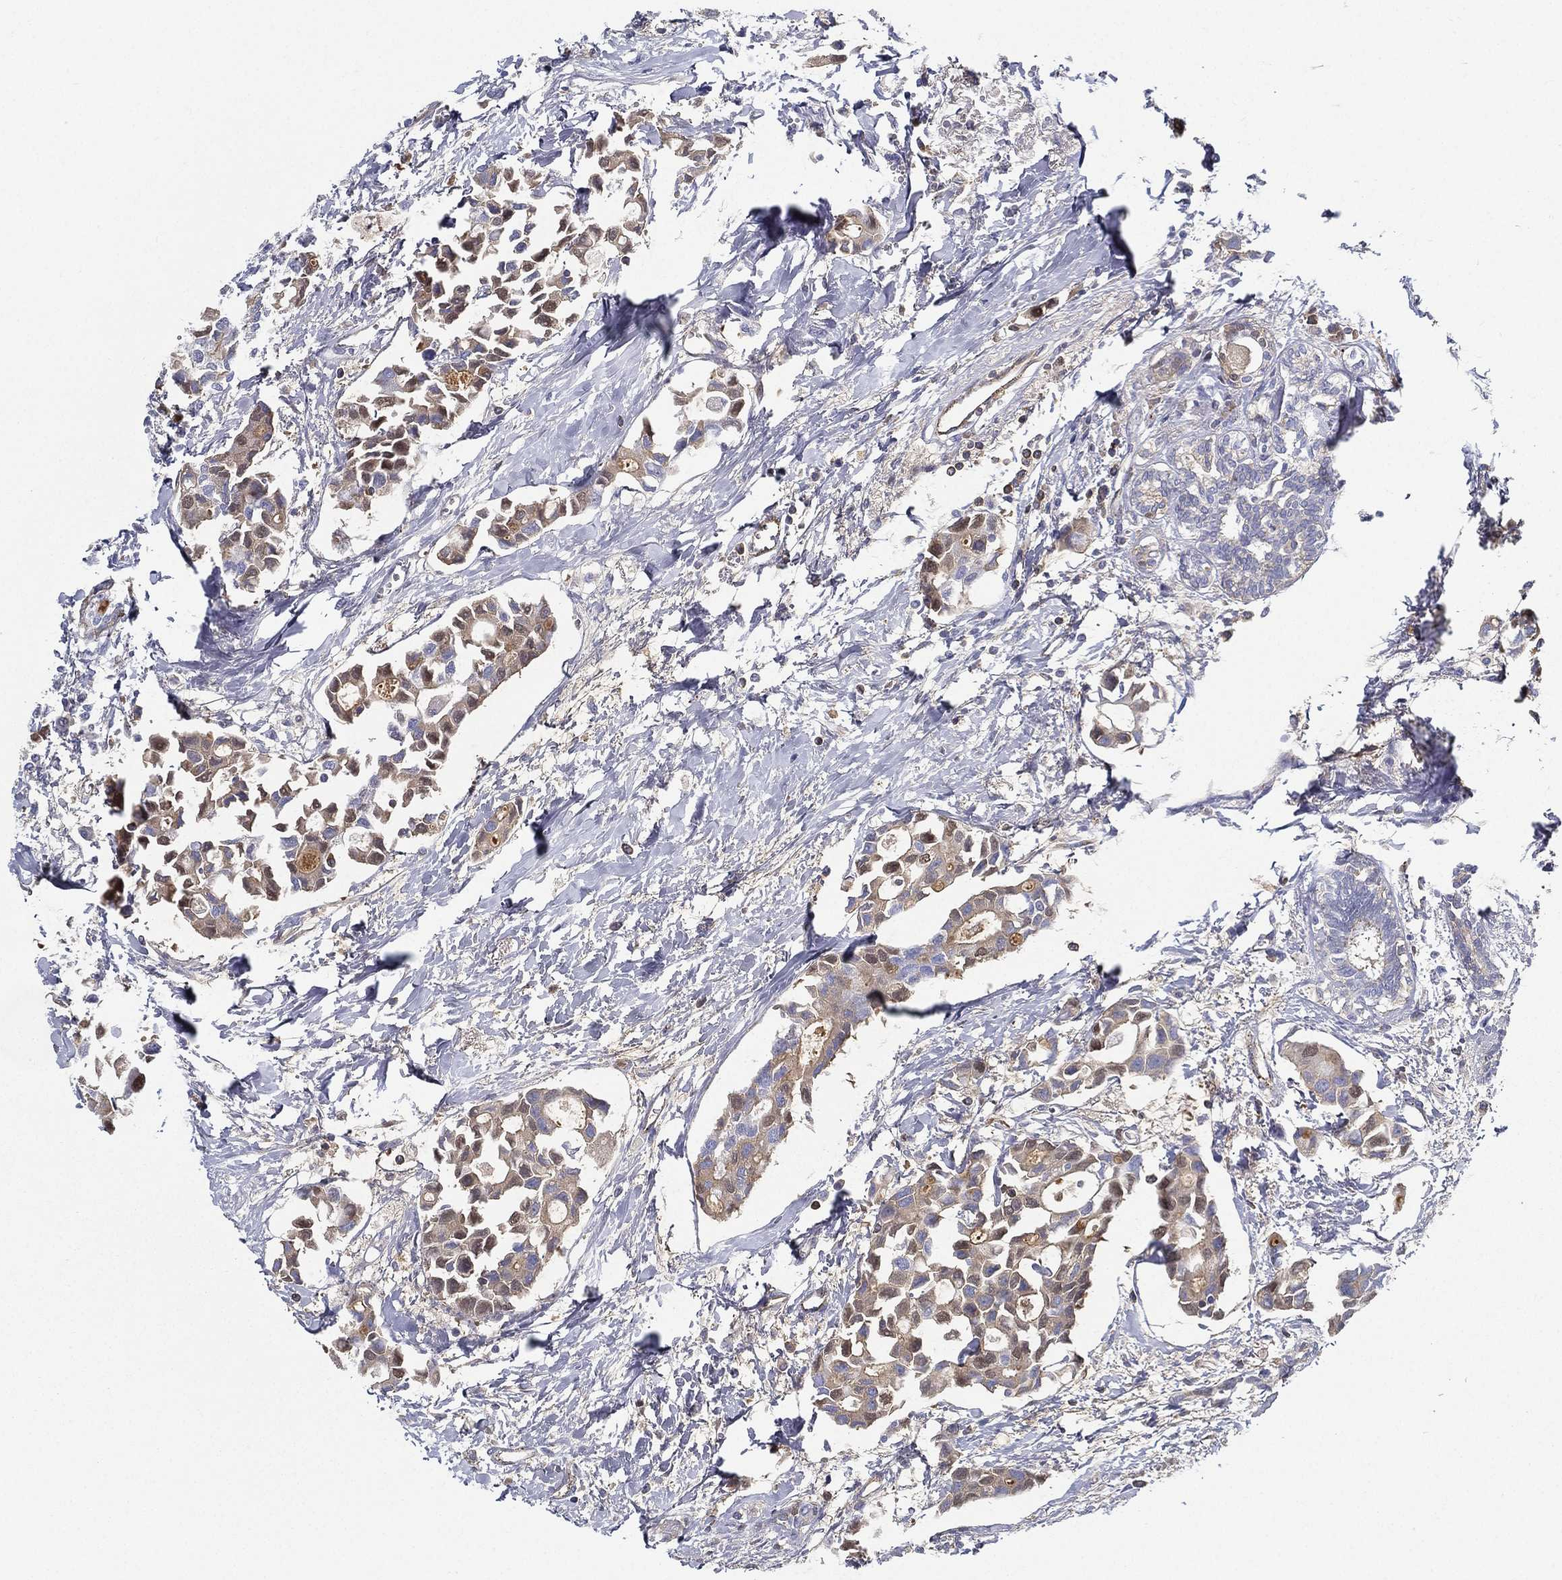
{"staining": {"intensity": "moderate", "quantity": "<25%", "location": "cytoplasmic/membranous"}, "tissue": "breast cancer", "cell_type": "Tumor cells", "image_type": "cancer", "snomed": [{"axis": "morphology", "description": "Duct carcinoma"}, {"axis": "topography", "description": "Breast"}], "caption": "Human intraductal carcinoma (breast) stained with a protein marker demonstrates moderate staining in tumor cells.", "gene": "IFNB1", "patient": {"sex": "female", "age": 83}}